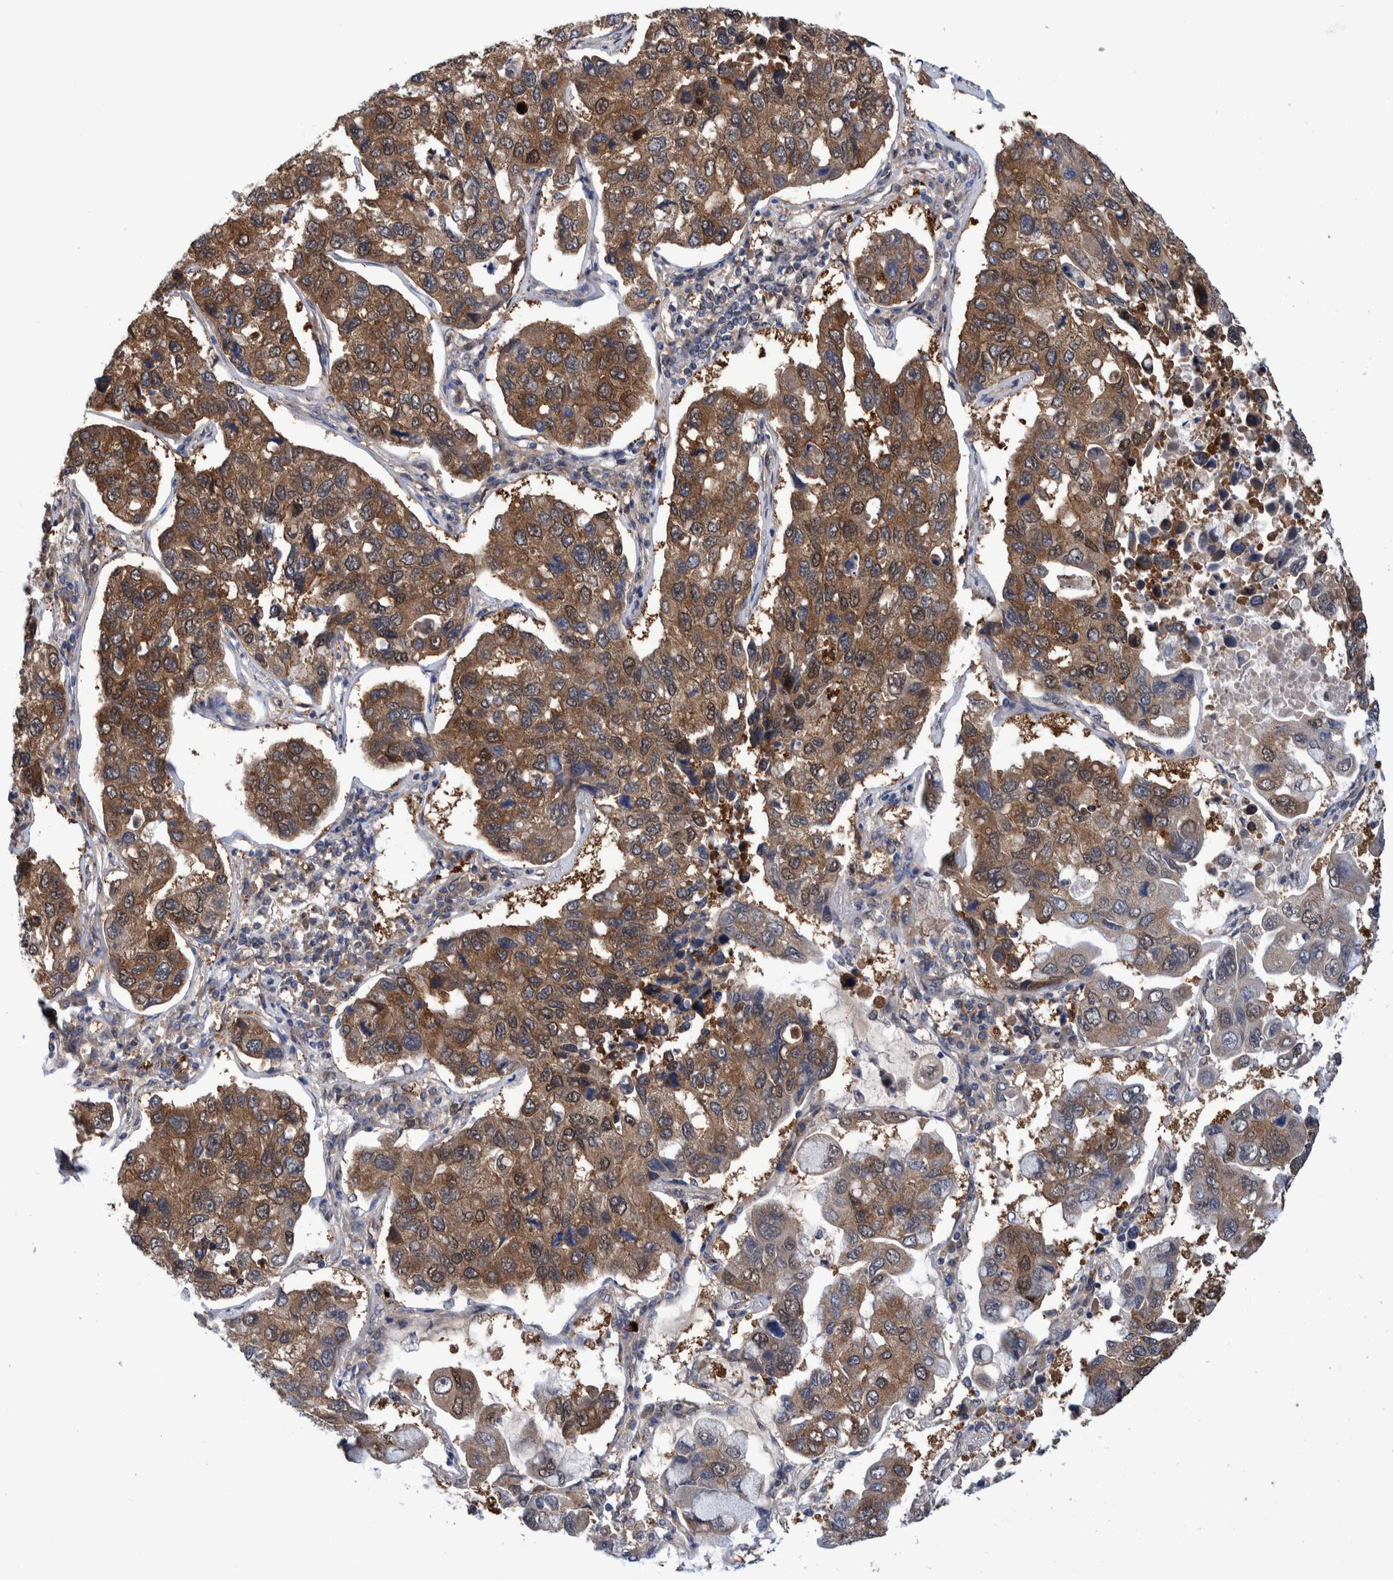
{"staining": {"intensity": "moderate", "quantity": ">75%", "location": "cytoplasmic/membranous"}, "tissue": "lung cancer", "cell_type": "Tumor cells", "image_type": "cancer", "snomed": [{"axis": "morphology", "description": "Adenocarcinoma, NOS"}, {"axis": "topography", "description": "Lung"}], "caption": "Immunohistochemical staining of human lung cancer (adenocarcinoma) shows medium levels of moderate cytoplasmic/membranous protein expression in approximately >75% of tumor cells.", "gene": "PFAS", "patient": {"sex": "male", "age": 64}}